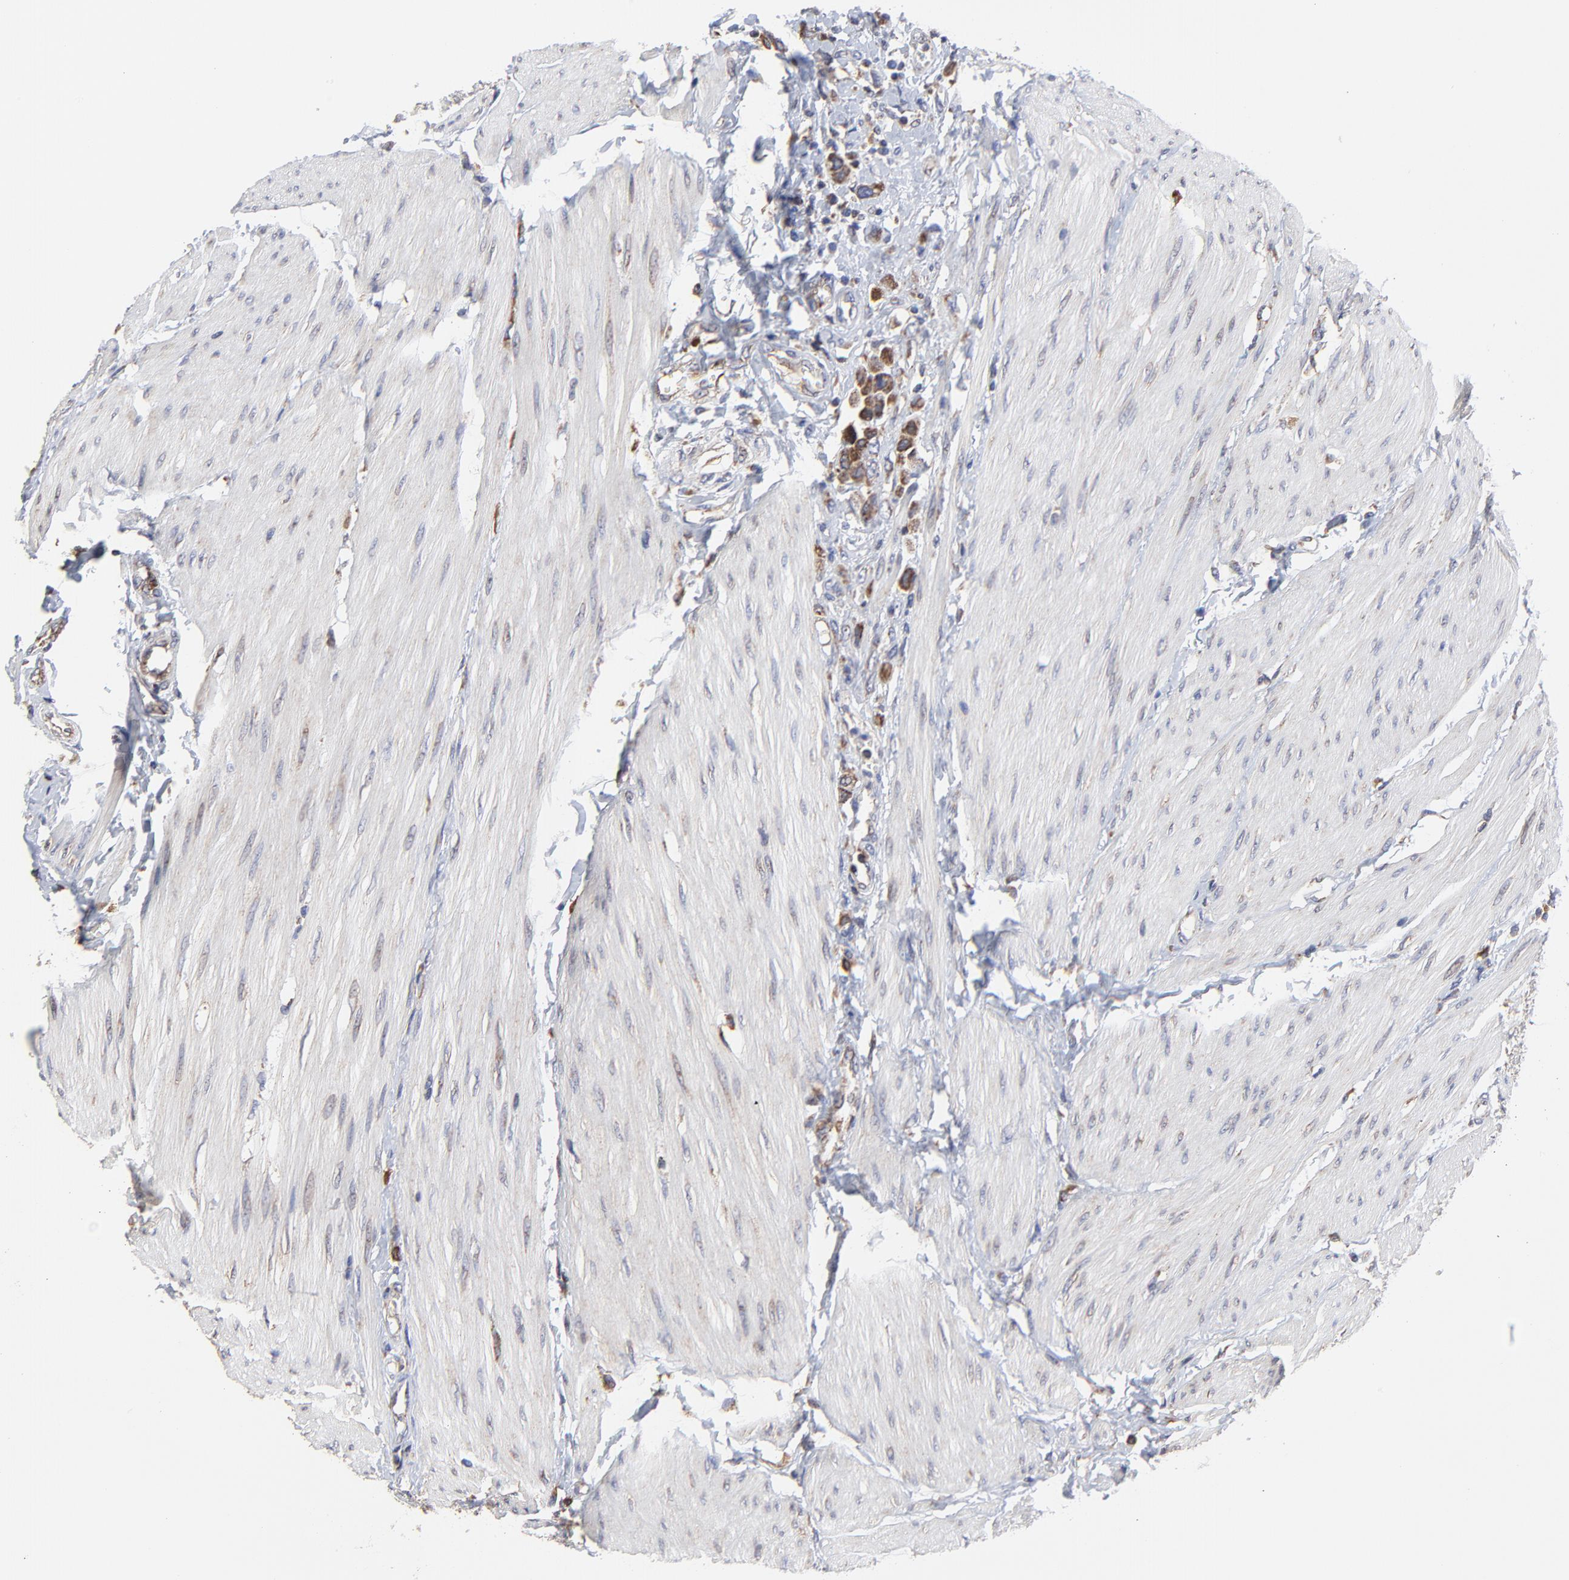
{"staining": {"intensity": "weak", "quantity": "25%-75%", "location": "cytoplasmic/membranous"}, "tissue": "urothelial cancer", "cell_type": "Tumor cells", "image_type": "cancer", "snomed": [{"axis": "morphology", "description": "Urothelial carcinoma, High grade"}, {"axis": "topography", "description": "Urinary bladder"}], "caption": "Protein analysis of urothelial carcinoma (high-grade) tissue shows weak cytoplasmic/membranous positivity in approximately 25%-75% of tumor cells.", "gene": "ZNF550", "patient": {"sex": "male", "age": 50}}